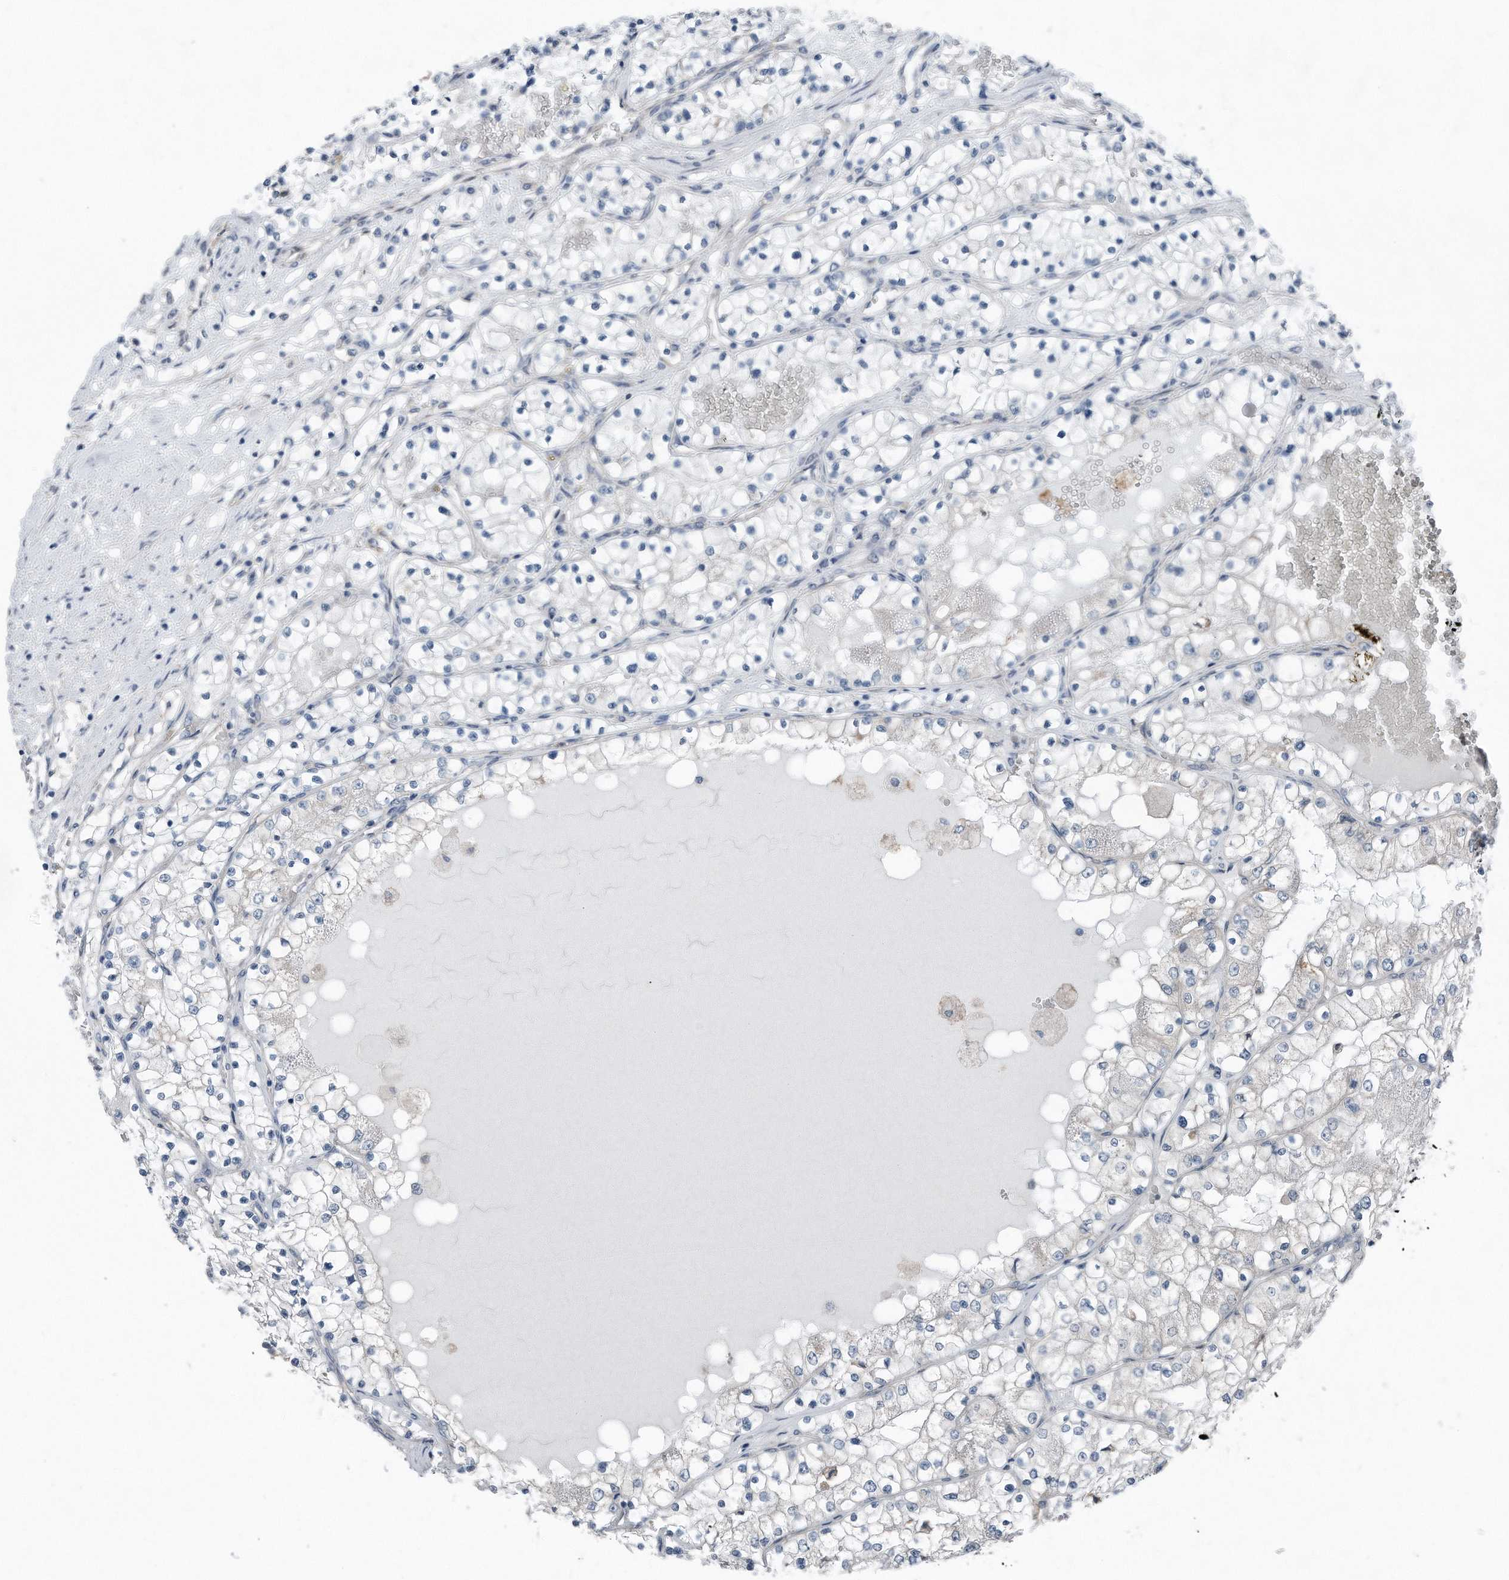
{"staining": {"intensity": "negative", "quantity": "none", "location": "none"}, "tissue": "renal cancer", "cell_type": "Tumor cells", "image_type": "cancer", "snomed": [{"axis": "morphology", "description": "Normal tissue, NOS"}, {"axis": "morphology", "description": "Adenocarcinoma, NOS"}, {"axis": "topography", "description": "Kidney"}], "caption": "High power microscopy image of an immunohistochemistry (IHC) histopathology image of renal cancer (adenocarcinoma), revealing no significant expression in tumor cells.", "gene": "YRDC", "patient": {"sex": "male", "age": 68}}